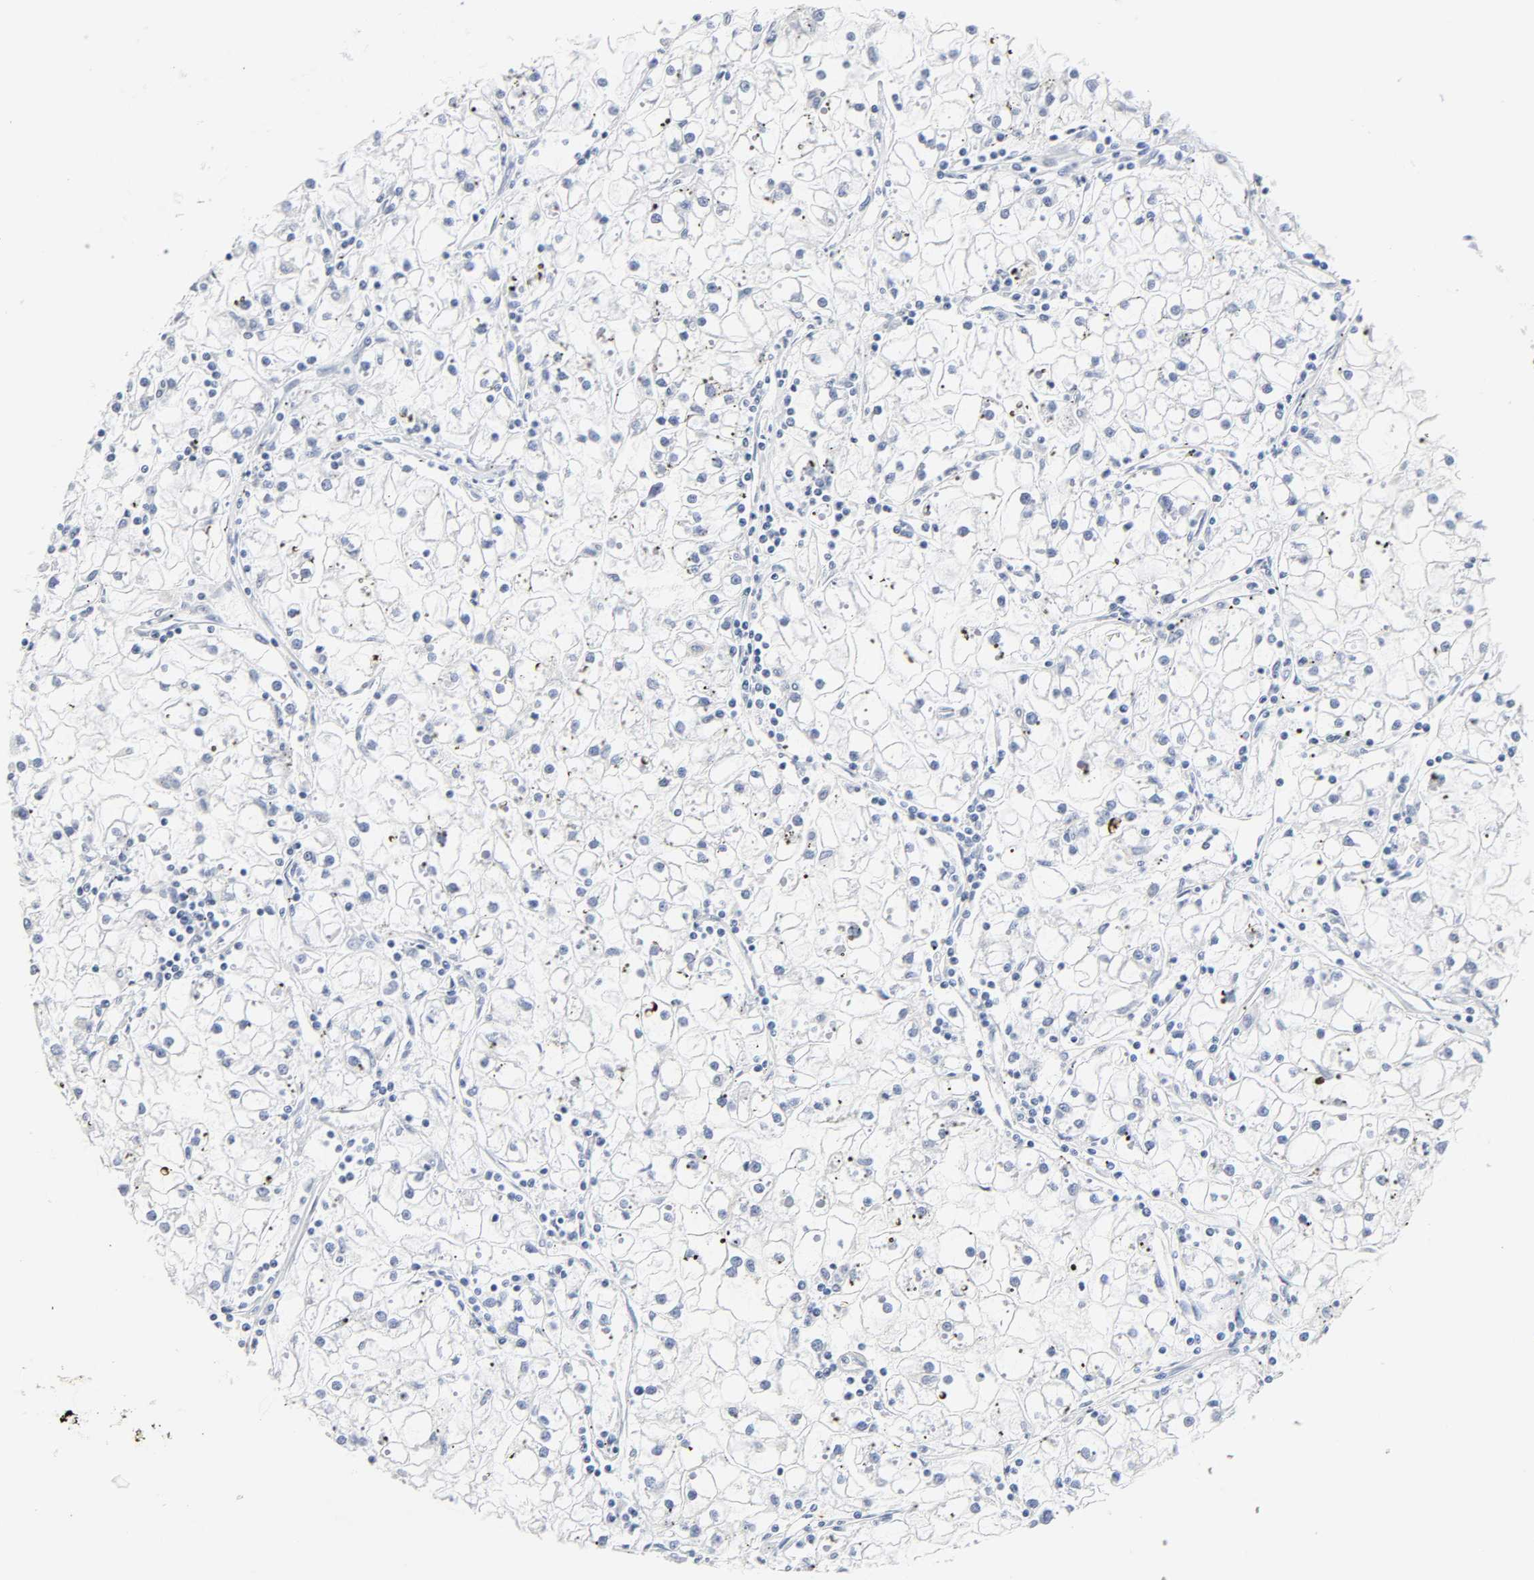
{"staining": {"intensity": "negative", "quantity": "none", "location": "none"}, "tissue": "renal cancer", "cell_type": "Tumor cells", "image_type": "cancer", "snomed": [{"axis": "morphology", "description": "Adenocarcinoma, NOS"}, {"axis": "topography", "description": "Kidney"}], "caption": "DAB immunohistochemical staining of human renal adenocarcinoma displays no significant expression in tumor cells.", "gene": "ACP3", "patient": {"sex": "male", "age": 56}}